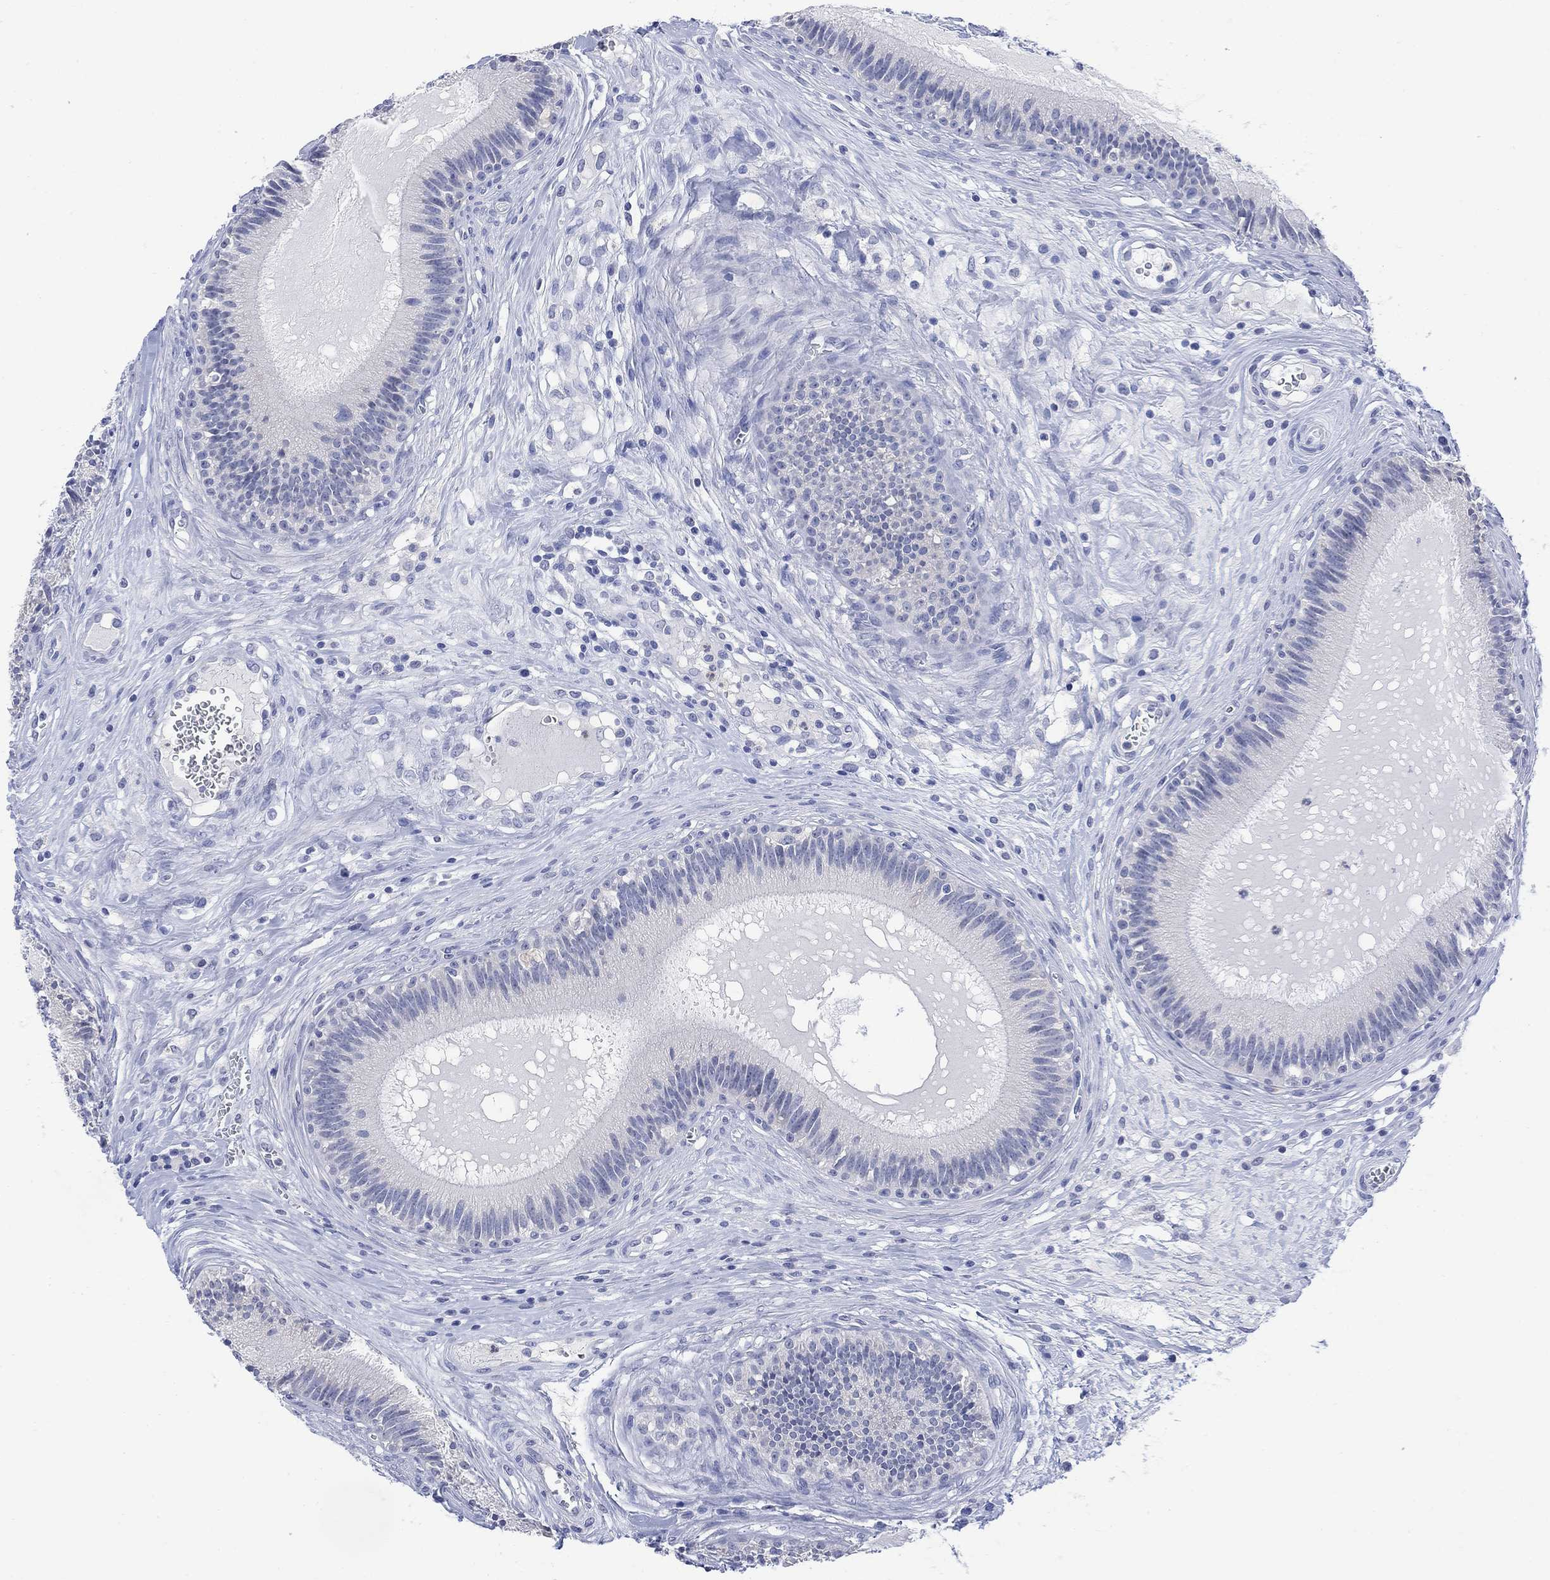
{"staining": {"intensity": "negative", "quantity": "none", "location": "none"}, "tissue": "epididymis", "cell_type": "Glandular cells", "image_type": "normal", "snomed": [{"axis": "morphology", "description": "Normal tissue, NOS"}, {"axis": "topography", "description": "Epididymis"}], "caption": "Glandular cells show no significant positivity in unremarkable epididymis. Brightfield microscopy of immunohistochemistry stained with DAB (3,3'-diaminobenzidine) (brown) and hematoxylin (blue), captured at high magnification.", "gene": "FBP2", "patient": {"sex": "male", "age": 27}}